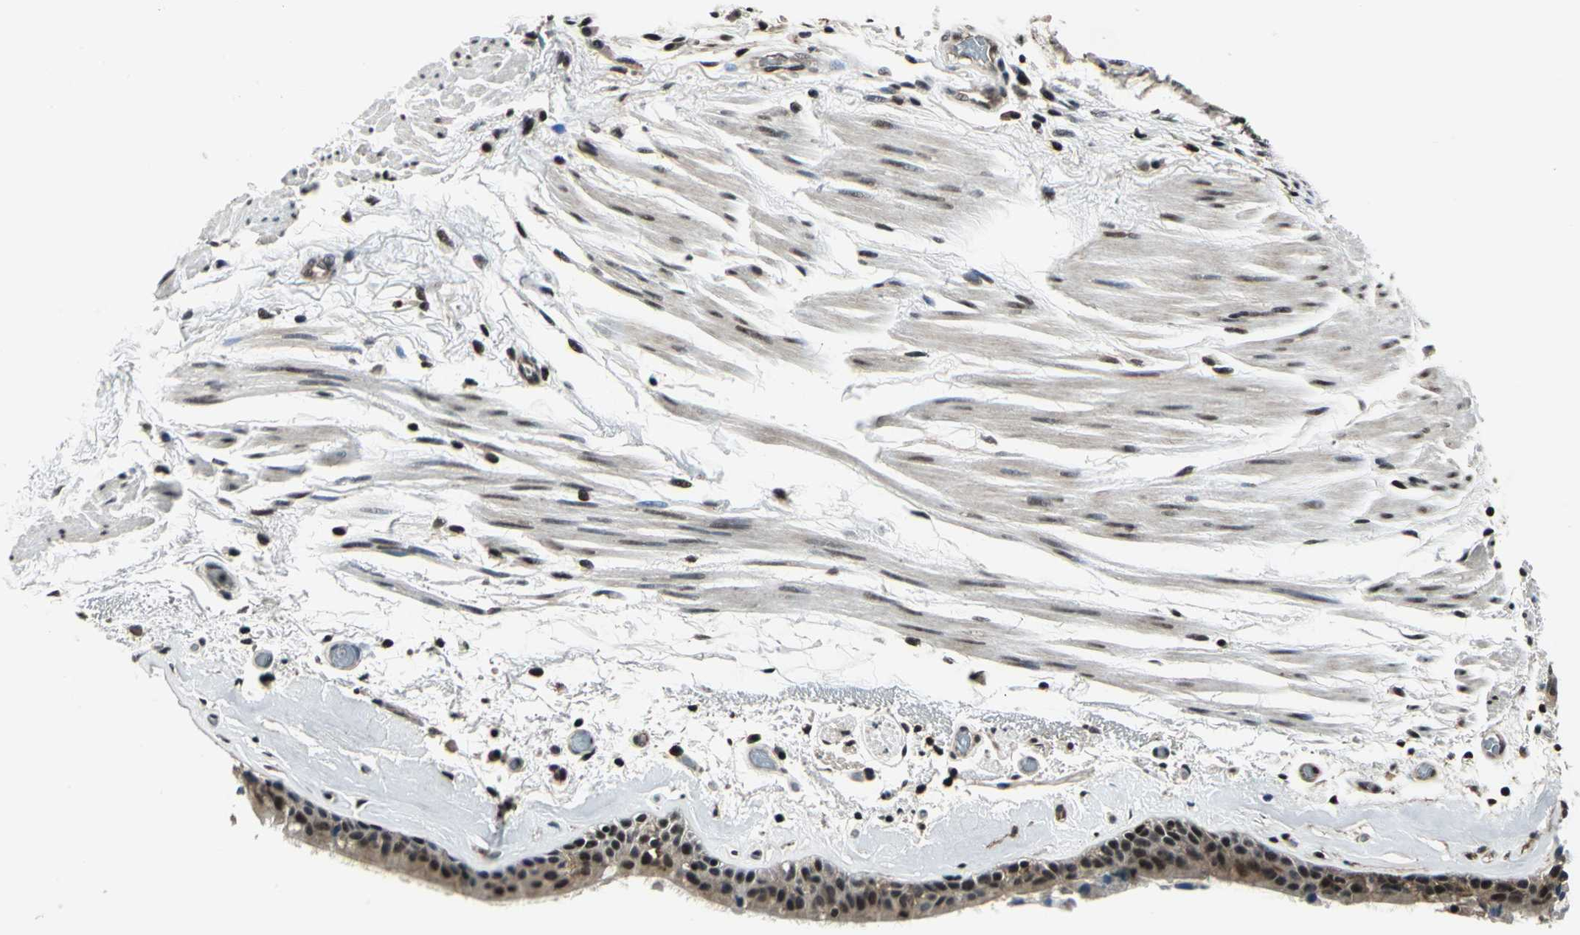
{"staining": {"intensity": "moderate", "quantity": ">75%", "location": "cytoplasmic/membranous,nuclear"}, "tissue": "bronchus", "cell_type": "Respiratory epithelial cells", "image_type": "normal", "snomed": [{"axis": "morphology", "description": "Normal tissue, NOS"}, {"axis": "morphology", "description": "Adenocarcinoma, NOS"}, {"axis": "topography", "description": "Bronchus"}, {"axis": "topography", "description": "Lung"}], "caption": "Unremarkable bronchus shows moderate cytoplasmic/membranous,nuclear staining in approximately >75% of respiratory epithelial cells The protein of interest is shown in brown color, while the nuclei are stained blue..", "gene": "NR2C2", "patient": {"sex": "female", "age": 54}}